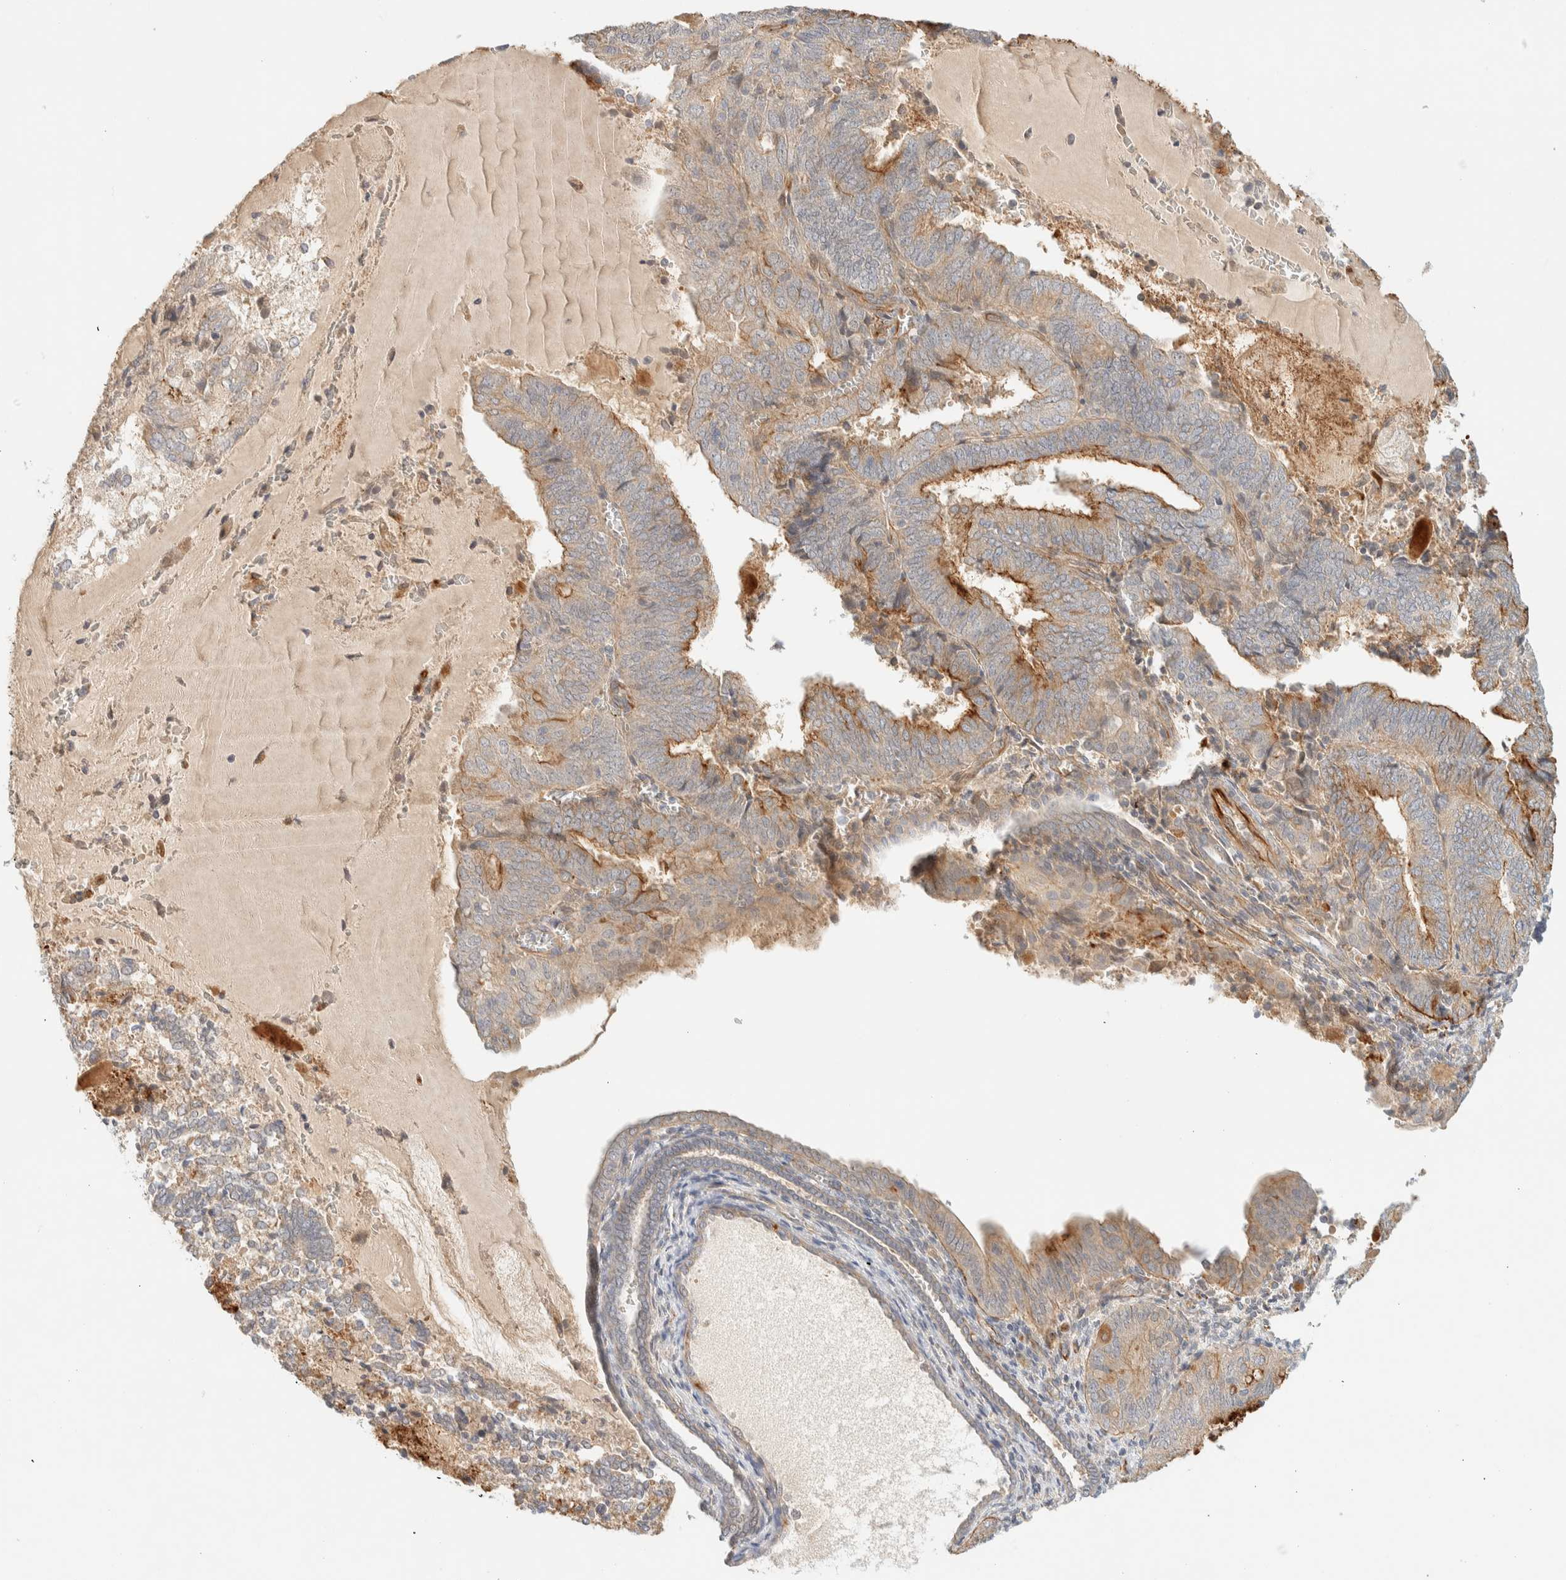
{"staining": {"intensity": "moderate", "quantity": ">75%", "location": "cytoplasmic/membranous"}, "tissue": "endometrial cancer", "cell_type": "Tumor cells", "image_type": "cancer", "snomed": [{"axis": "morphology", "description": "Adenocarcinoma, NOS"}, {"axis": "topography", "description": "Endometrium"}], "caption": "Protein positivity by immunohistochemistry (IHC) displays moderate cytoplasmic/membranous staining in approximately >75% of tumor cells in endometrial adenocarcinoma.", "gene": "FAT1", "patient": {"sex": "female", "age": 81}}